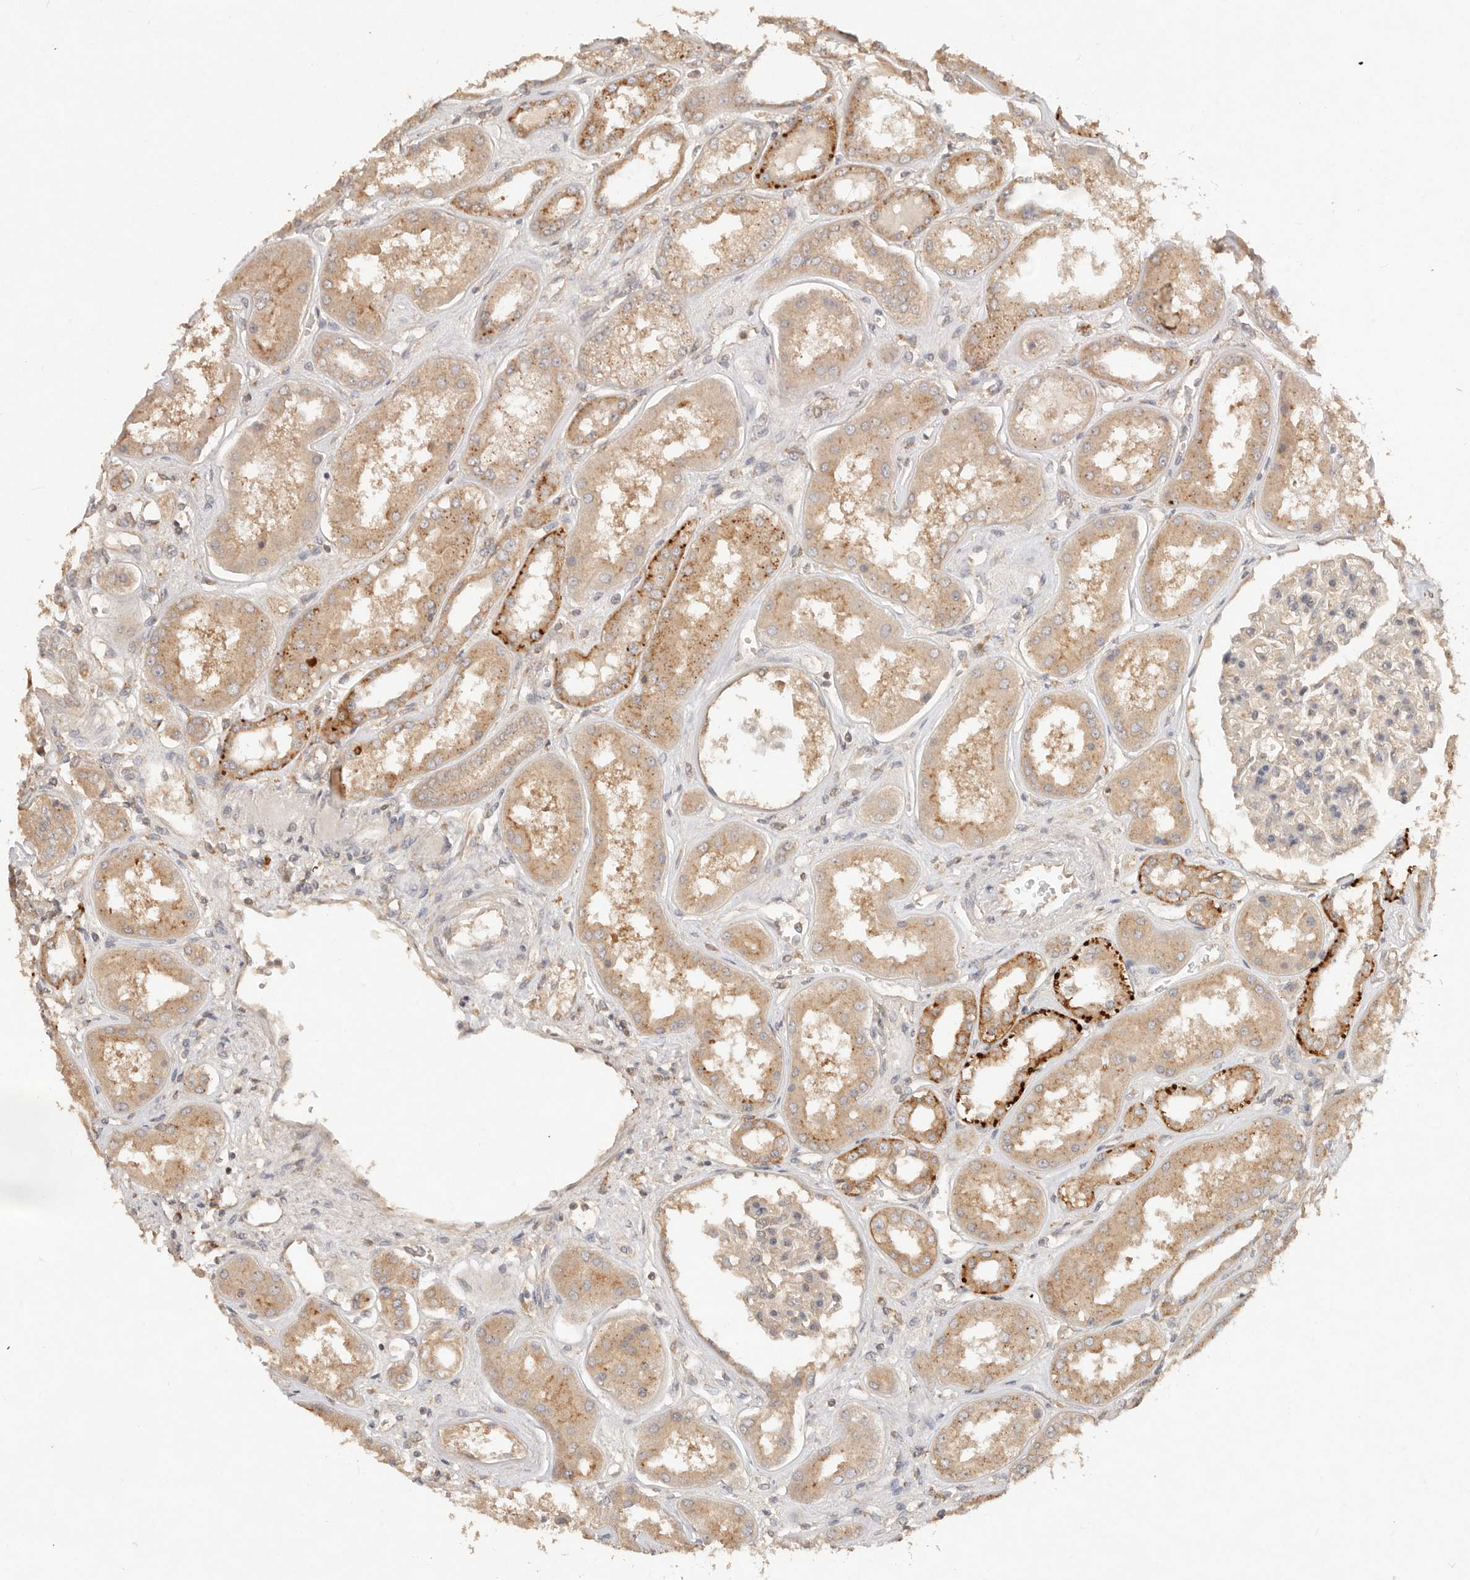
{"staining": {"intensity": "moderate", "quantity": "25%-75%", "location": "cytoplasmic/membranous"}, "tissue": "kidney", "cell_type": "Cells in glomeruli", "image_type": "normal", "snomed": [{"axis": "morphology", "description": "Normal tissue, NOS"}, {"axis": "topography", "description": "Kidney"}], "caption": "Unremarkable kidney was stained to show a protein in brown. There is medium levels of moderate cytoplasmic/membranous staining in approximately 25%-75% of cells in glomeruli. The protein is stained brown, and the nuclei are stained in blue (DAB IHC with brightfield microscopy, high magnification).", "gene": "HECTD3", "patient": {"sex": "female", "age": 56}}